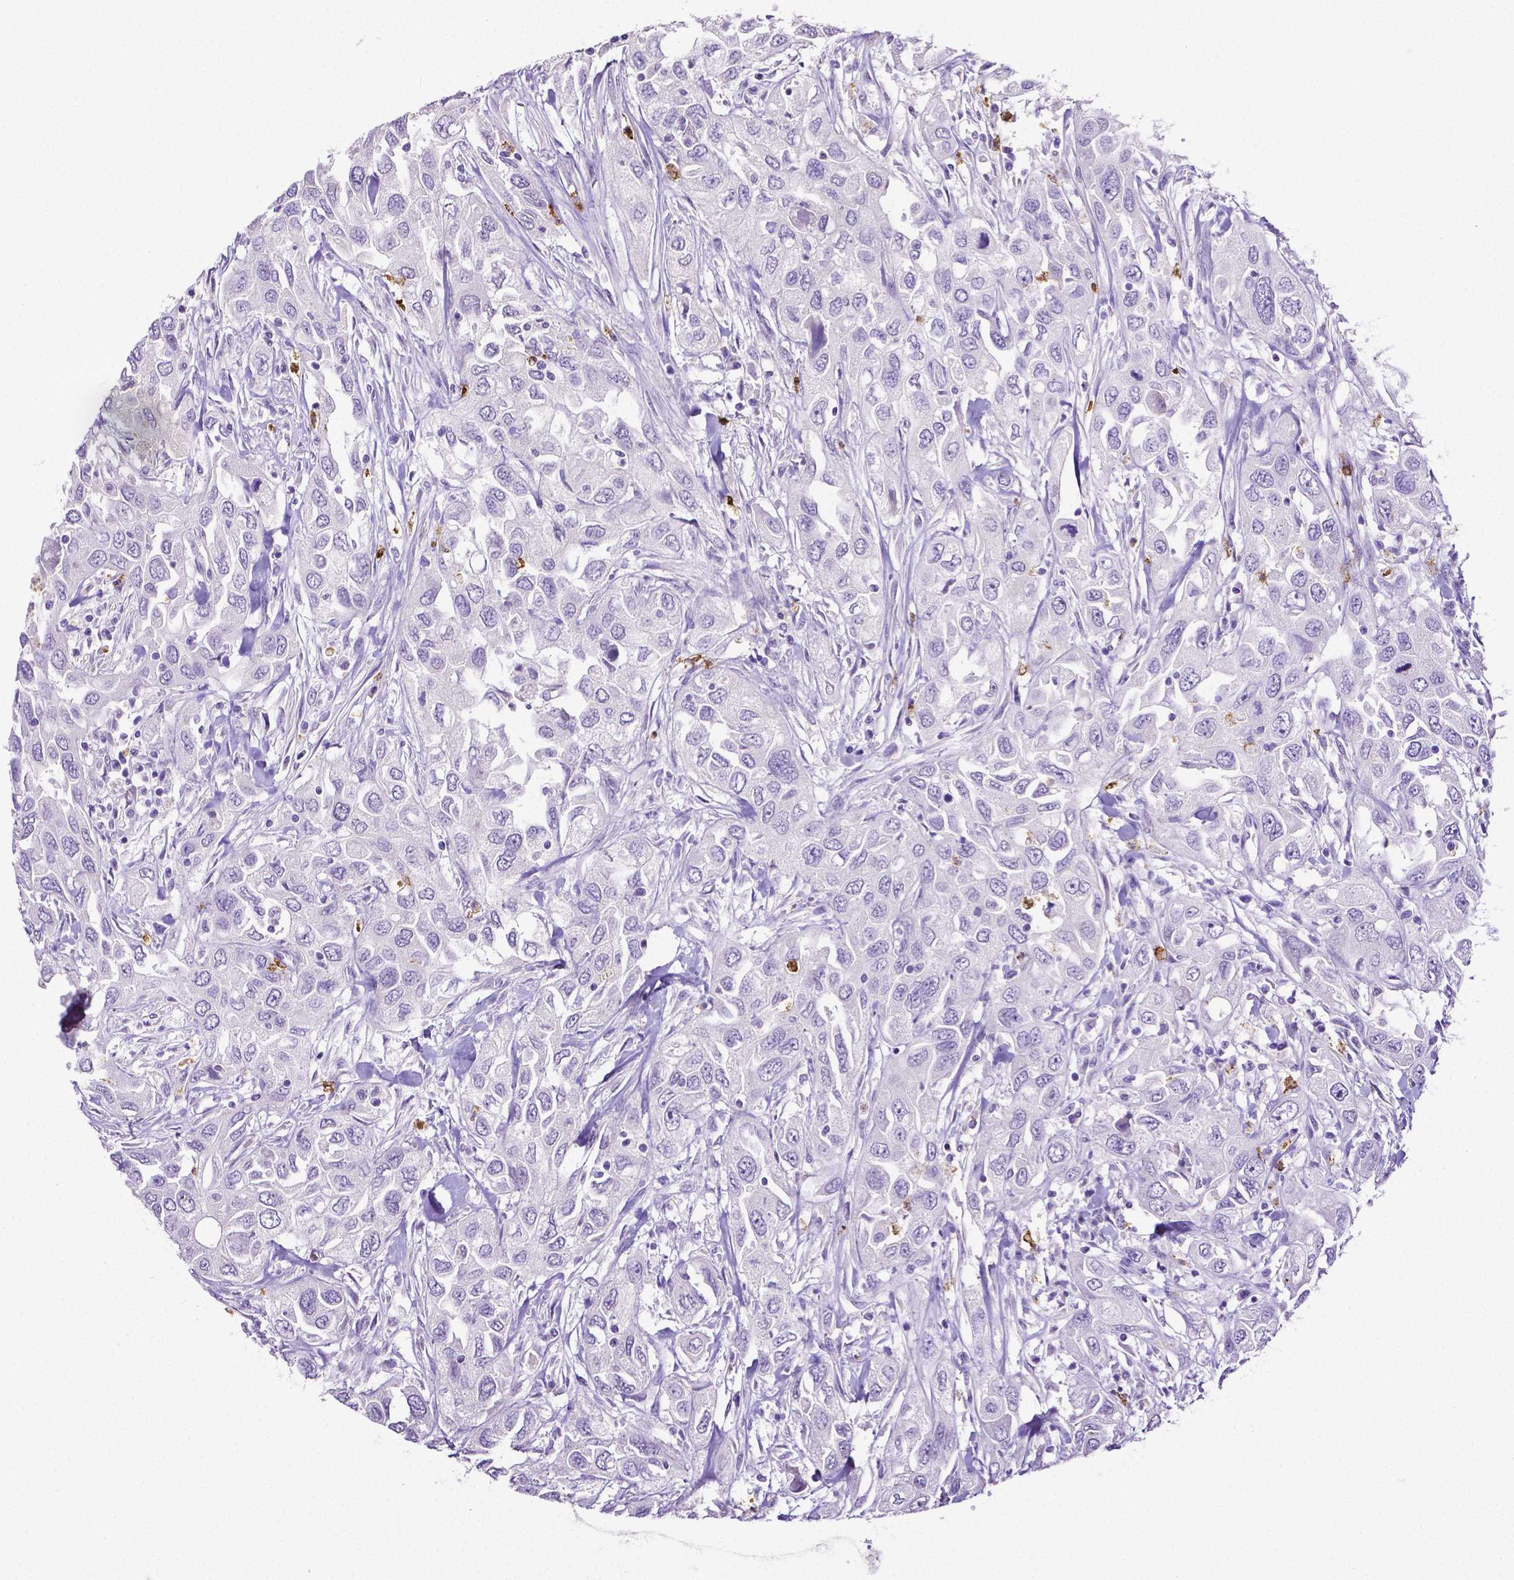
{"staining": {"intensity": "negative", "quantity": "none", "location": "none"}, "tissue": "urothelial cancer", "cell_type": "Tumor cells", "image_type": "cancer", "snomed": [{"axis": "morphology", "description": "Urothelial carcinoma, High grade"}, {"axis": "topography", "description": "Urinary bladder"}], "caption": "Immunohistochemical staining of high-grade urothelial carcinoma demonstrates no significant positivity in tumor cells.", "gene": "MMP9", "patient": {"sex": "male", "age": 76}}